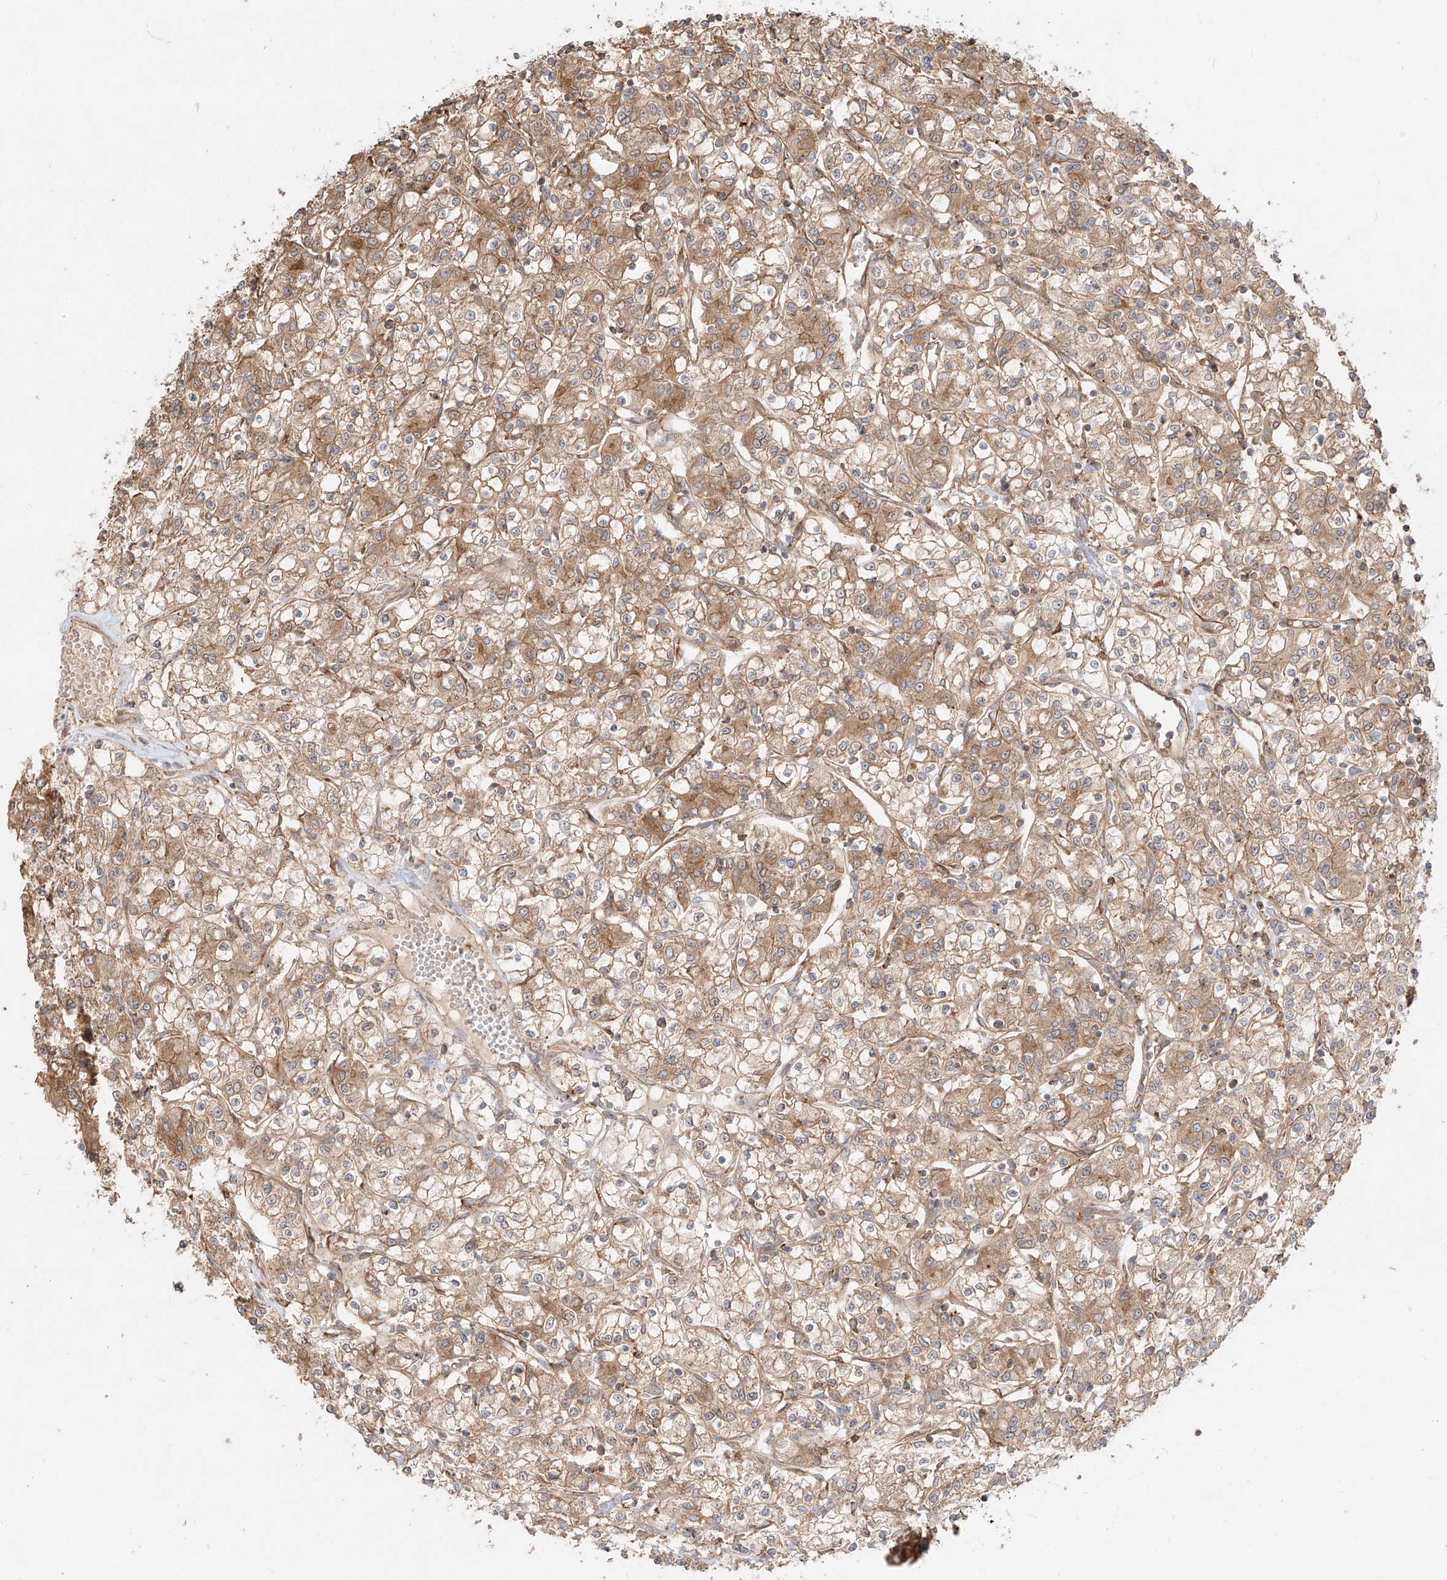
{"staining": {"intensity": "moderate", "quantity": ">75%", "location": "cytoplasmic/membranous"}, "tissue": "renal cancer", "cell_type": "Tumor cells", "image_type": "cancer", "snomed": [{"axis": "morphology", "description": "Adenocarcinoma, NOS"}, {"axis": "topography", "description": "Kidney"}], "caption": "There is medium levels of moderate cytoplasmic/membranous positivity in tumor cells of adenocarcinoma (renal), as demonstrated by immunohistochemical staining (brown color).", "gene": "SNX9", "patient": {"sex": "female", "age": 59}}